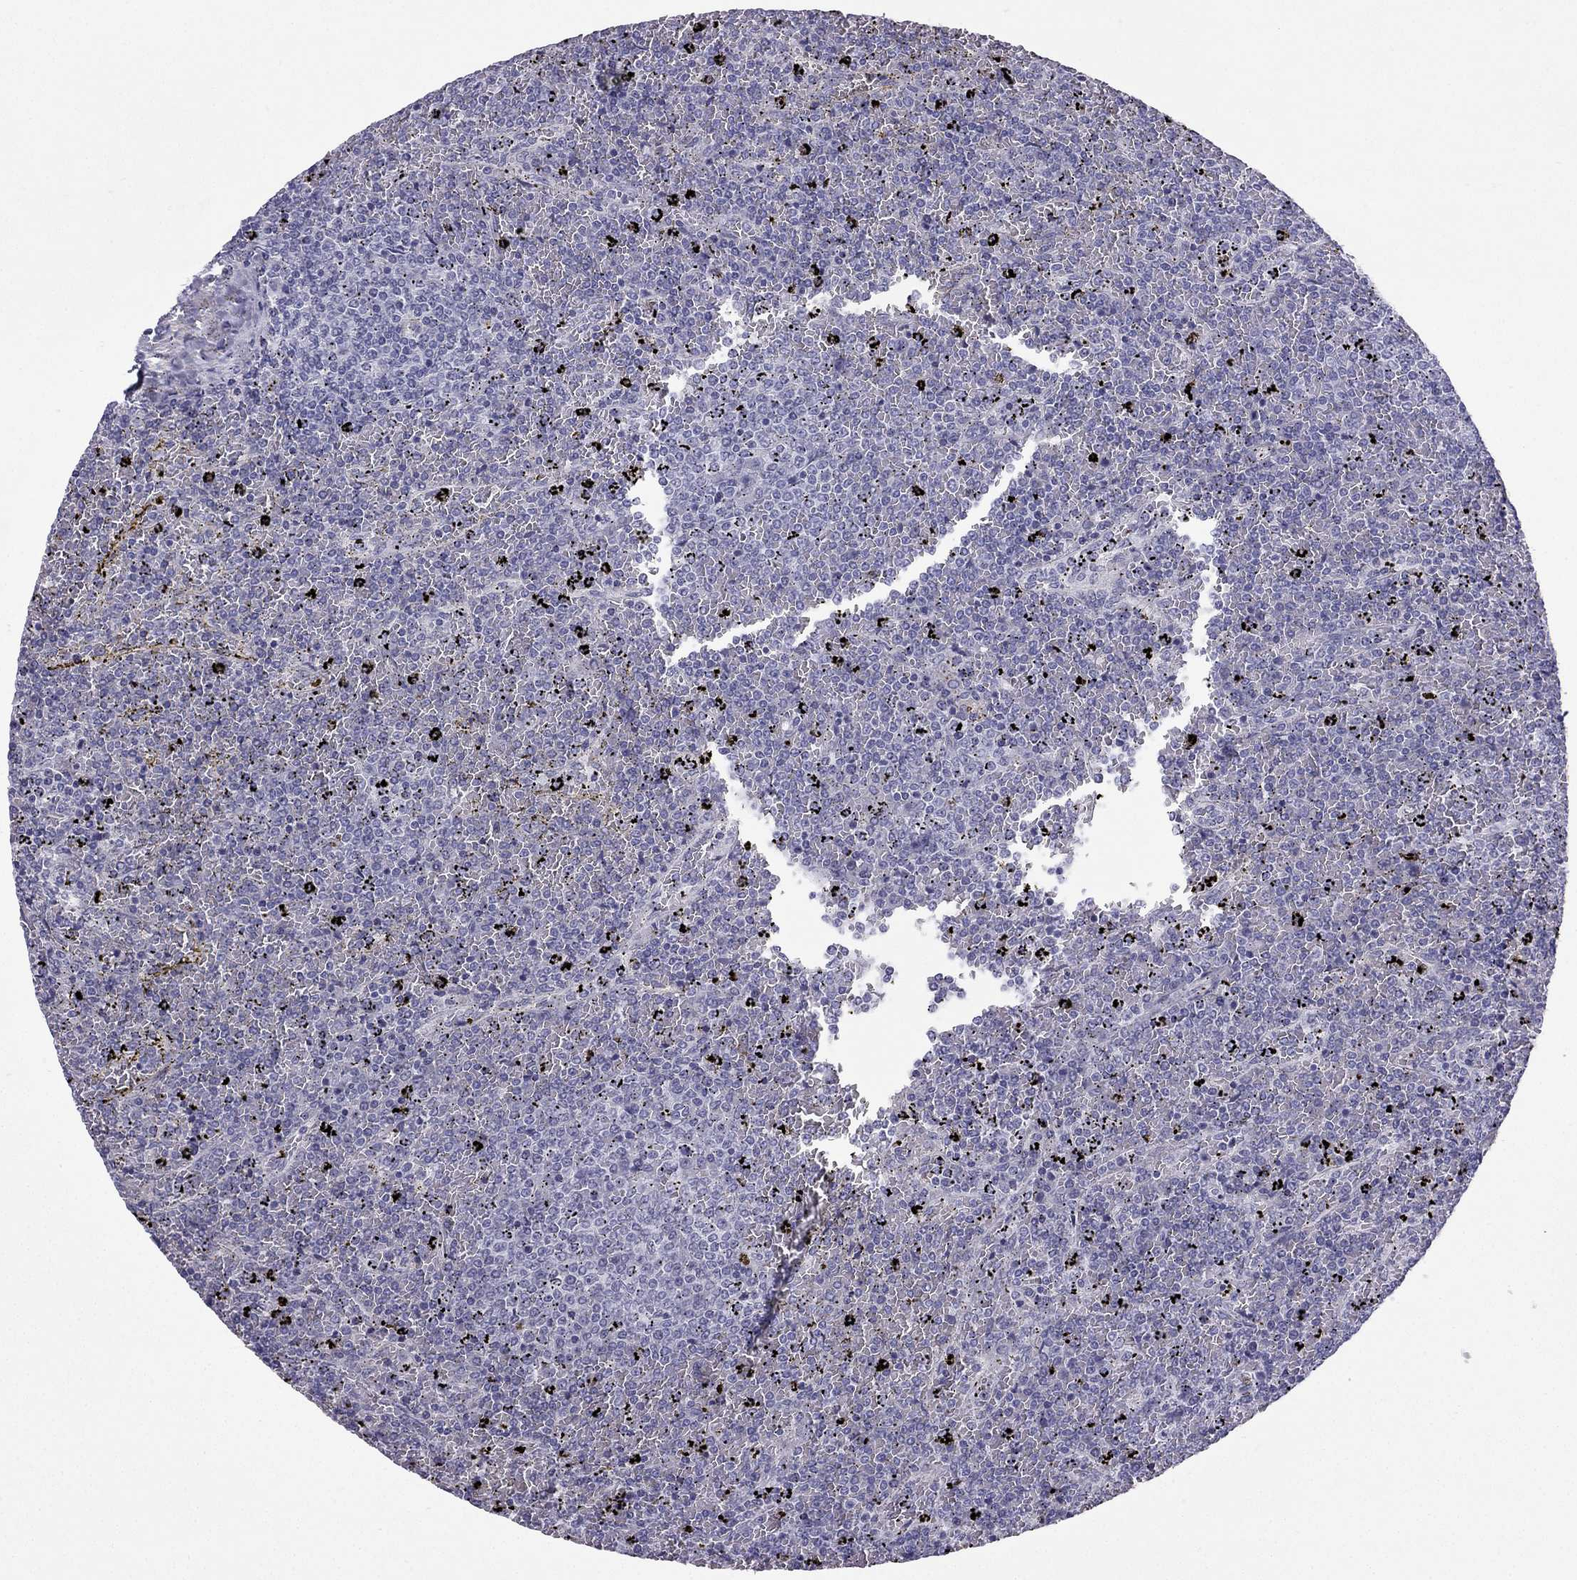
{"staining": {"intensity": "negative", "quantity": "none", "location": "none"}, "tissue": "lymphoma", "cell_type": "Tumor cells", "image_type": "cancer", "snomed": [{"axis": "morphology", "description": "Malignant lymphoma, non-Hodgkin's type, Low grade"}, {"axis": "topography", "description": "Spleen"}], "caption": "Tumor cells are negative for brown protein staining in lymphoma.", "gene": "CFAP53", "patient": {"sex": "female", "age": 77}}